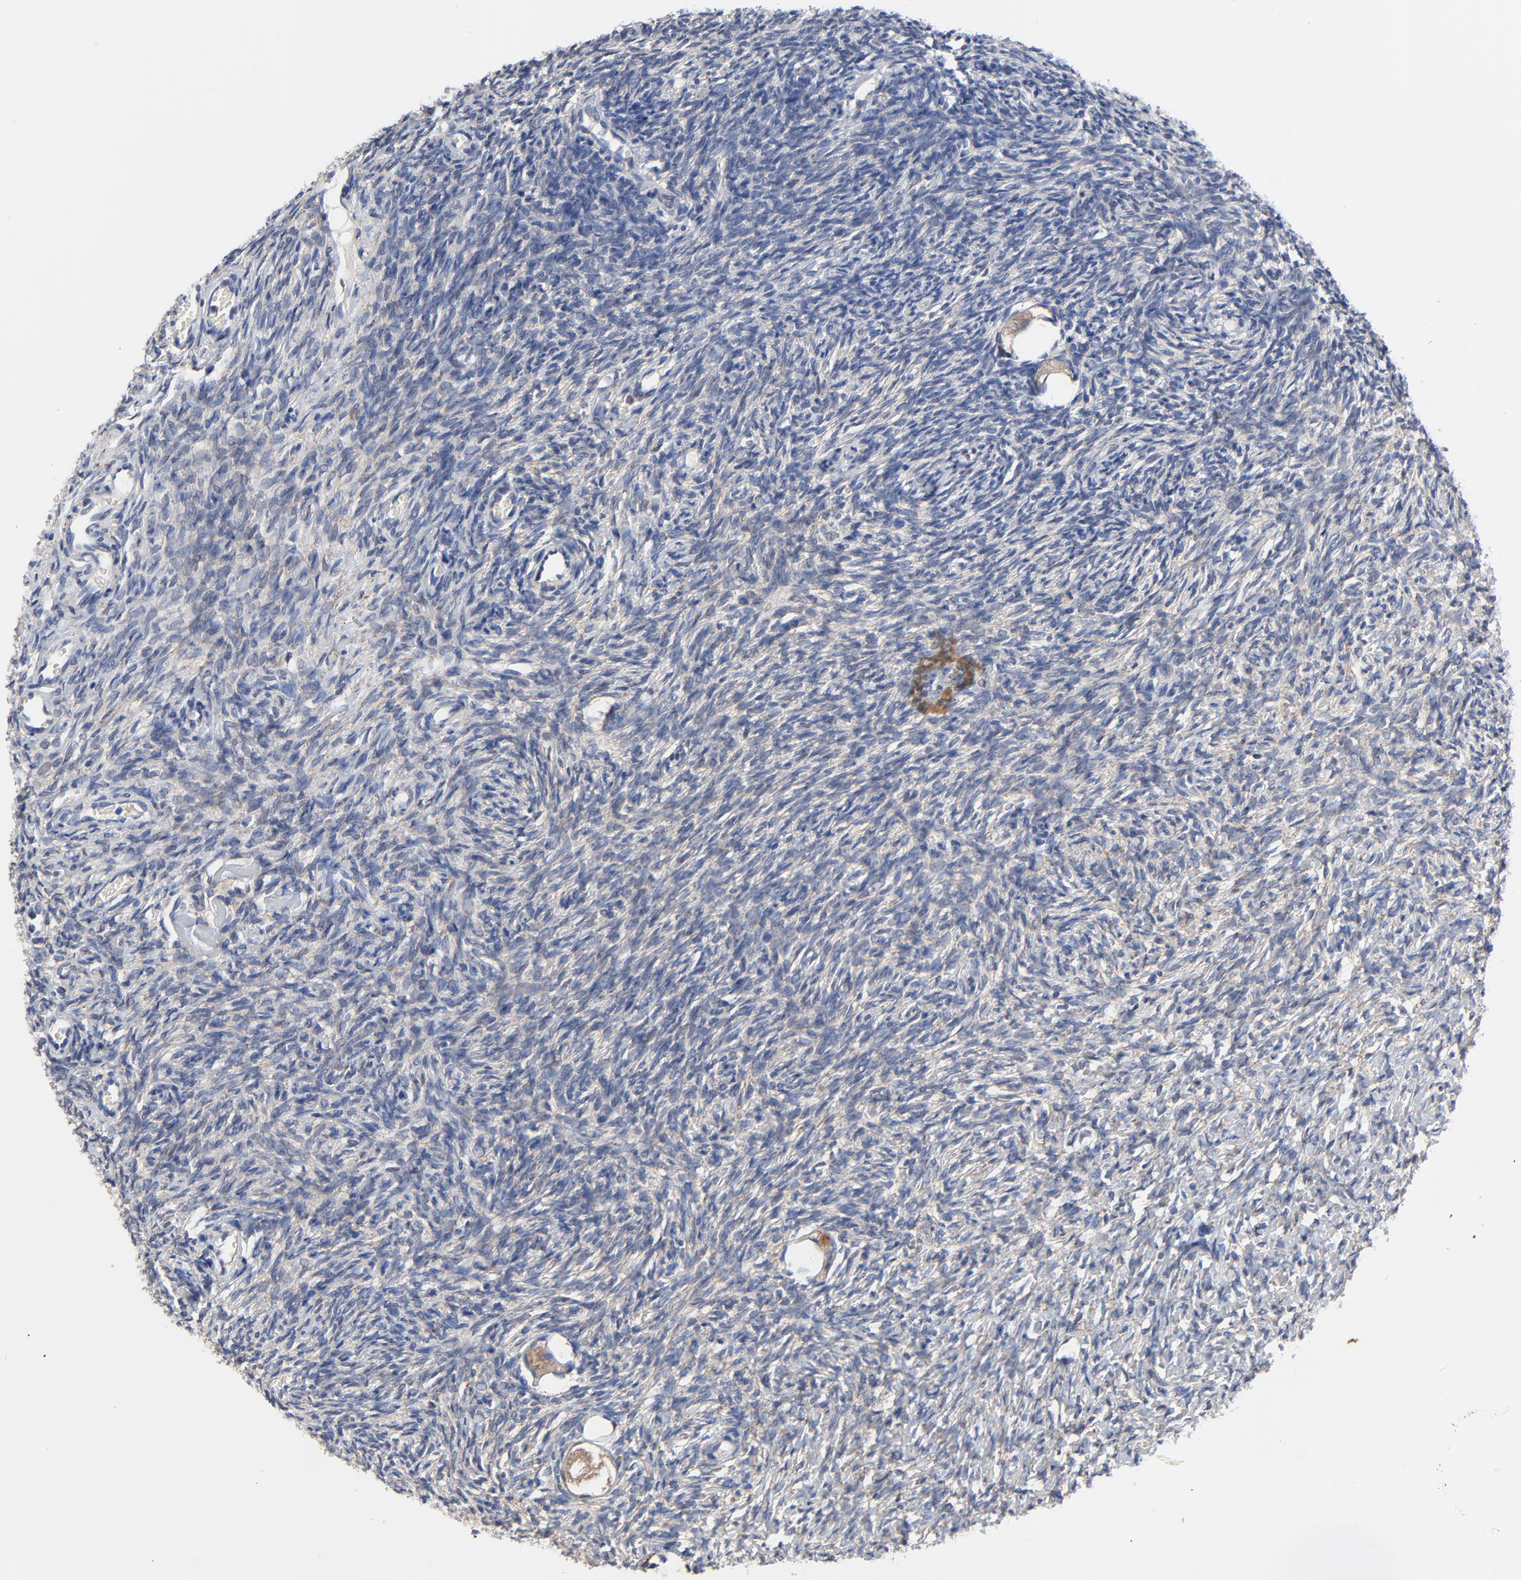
{"staining": {"intensity": "moderate", "quantity": "25%-75%", "location": "cytoplasmic/membranous"}, "tissue": "ovary", "cell_type": "Follicle cells", "image_type": "normal", "snomed": [{"axis": "morphology", "description": "Normal tissue, NOS"}, {"axis": "topography", "description": "Ovary"}], "caption": "Immunohistochemical staining of unremarkable human ovary exhibits 25%-75% levels of moderate cytoplasmic/membranous protein positivity in approximately 25%-75% of follicle cells.", "gene": "VAV2", "patient": {"sex": "female", "age": 35}}